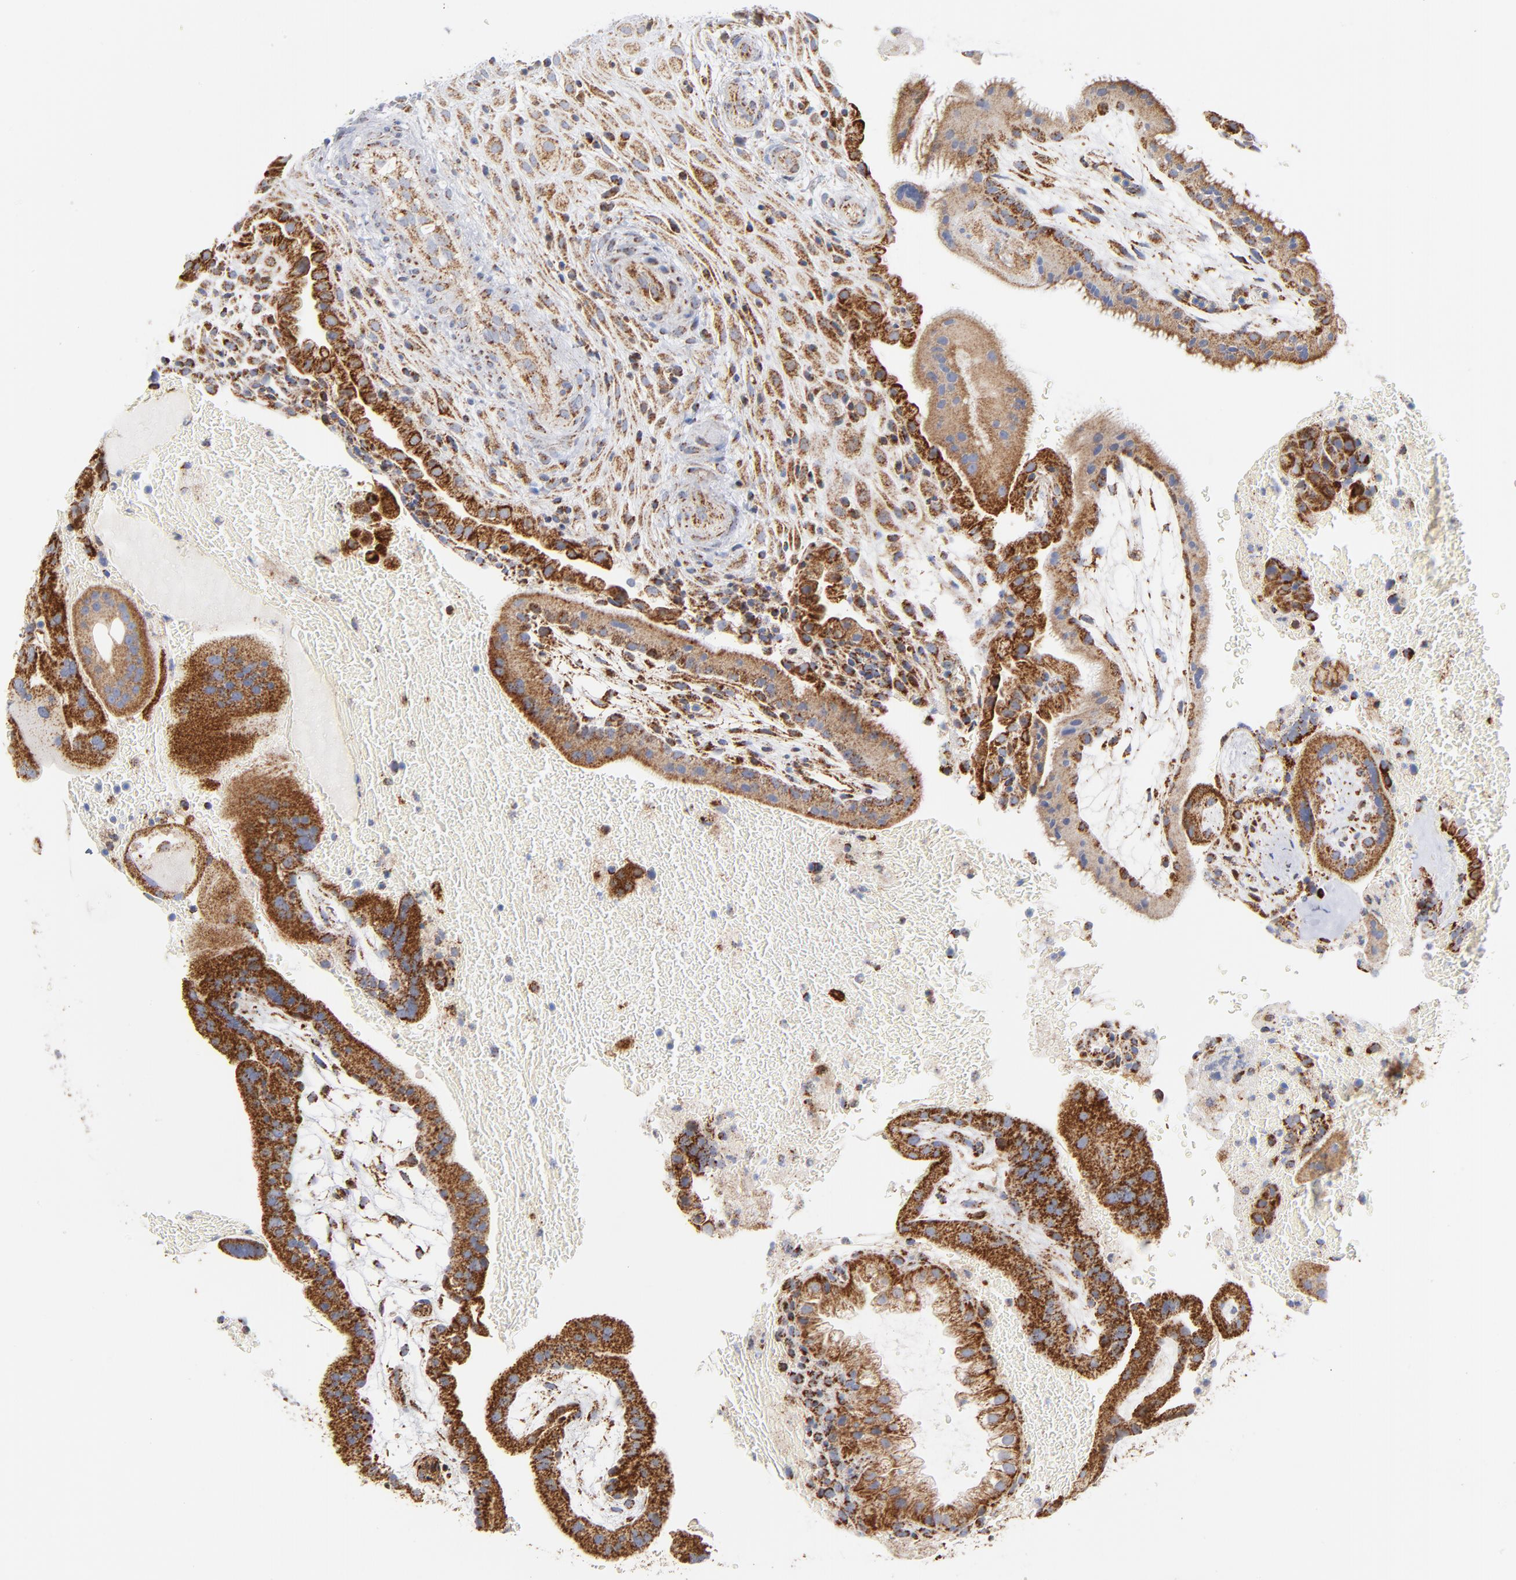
{"staining": {"intensity": "moderate", "quantity": ">75%", "location": "cytoplasmic/membranous"}, "tissue": "placenta", "cell_type": "Decidual cells", "image_type": "normal", "snomed": [{"axis": "morphology", "description": "Normal tissue, NOS"}, {"axis": "topography", "description": "Placenta"}], "caption": "Placenta stained for a protein shows moderate cytoplasmic/membranous positivity in decidual cells. The staining is performed using DAB (3,3'-diaminobenzidine) brown chromogen to label protein expression. The nuclei are counter-stained blue using hematoxylin.", "gene": "DIABLO", "patient": {"sex": "female", "age": 19}}